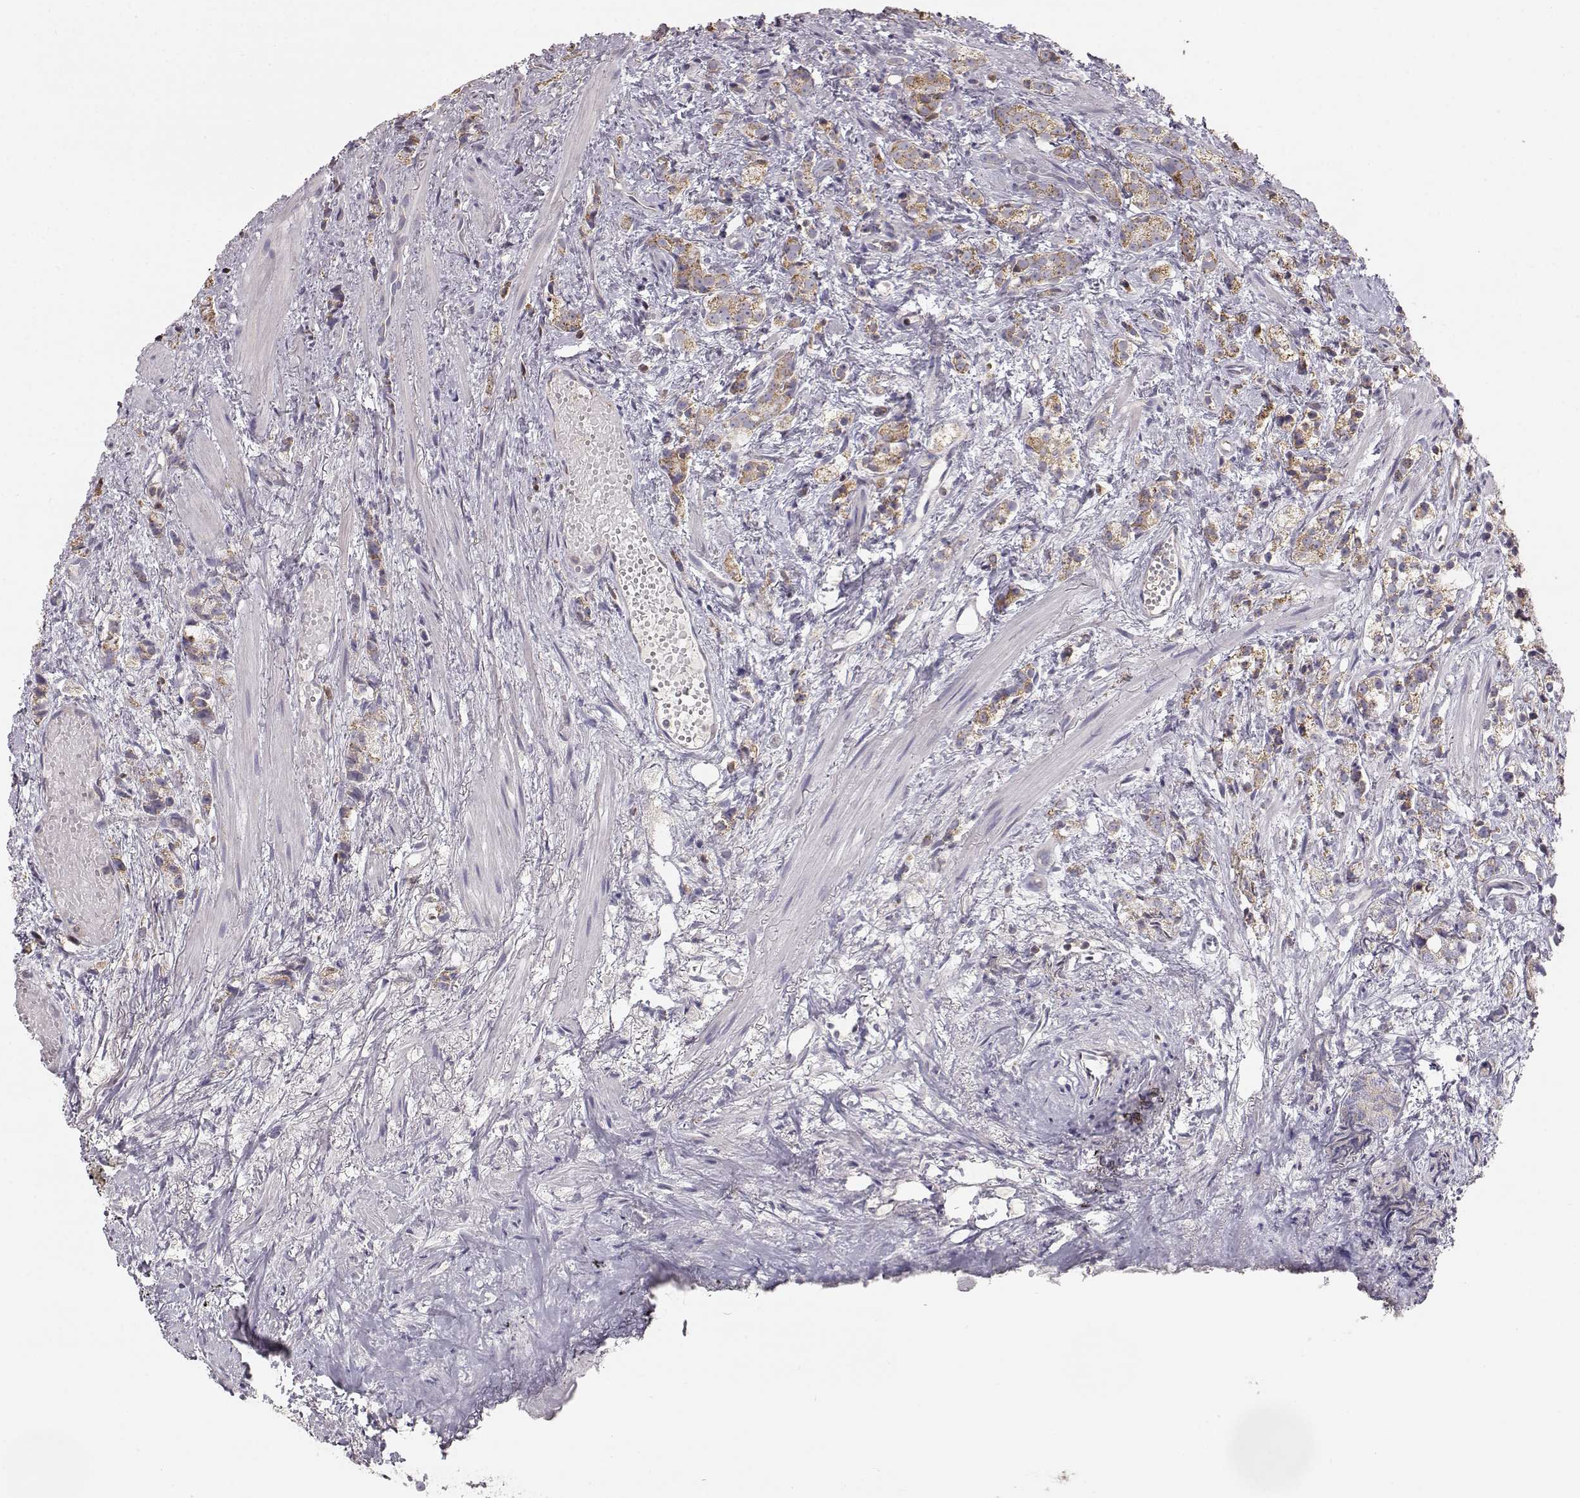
{"staining": {"intensity": "moderate", "quantity": ">75%", "location": "cytoplasmic/membranous"}, "tissue": "prostate cancer", "cell_type": "Tumor cells", "image_type": "cancer", "snomed": [{"axis": "morphology", "description": "Adenocarcinoma, High grade"}, {"axis": "topography", "description": "Prostate"}], "caption": "Tumor cells exhibit medium levels of moderate cytoplasmic/membranous staining in about >75% of cells in human prostate cancer (high-grade adenocarcinoma).", "gene": "GRAP2", "patient": {"sex": "male", "age": 53}}